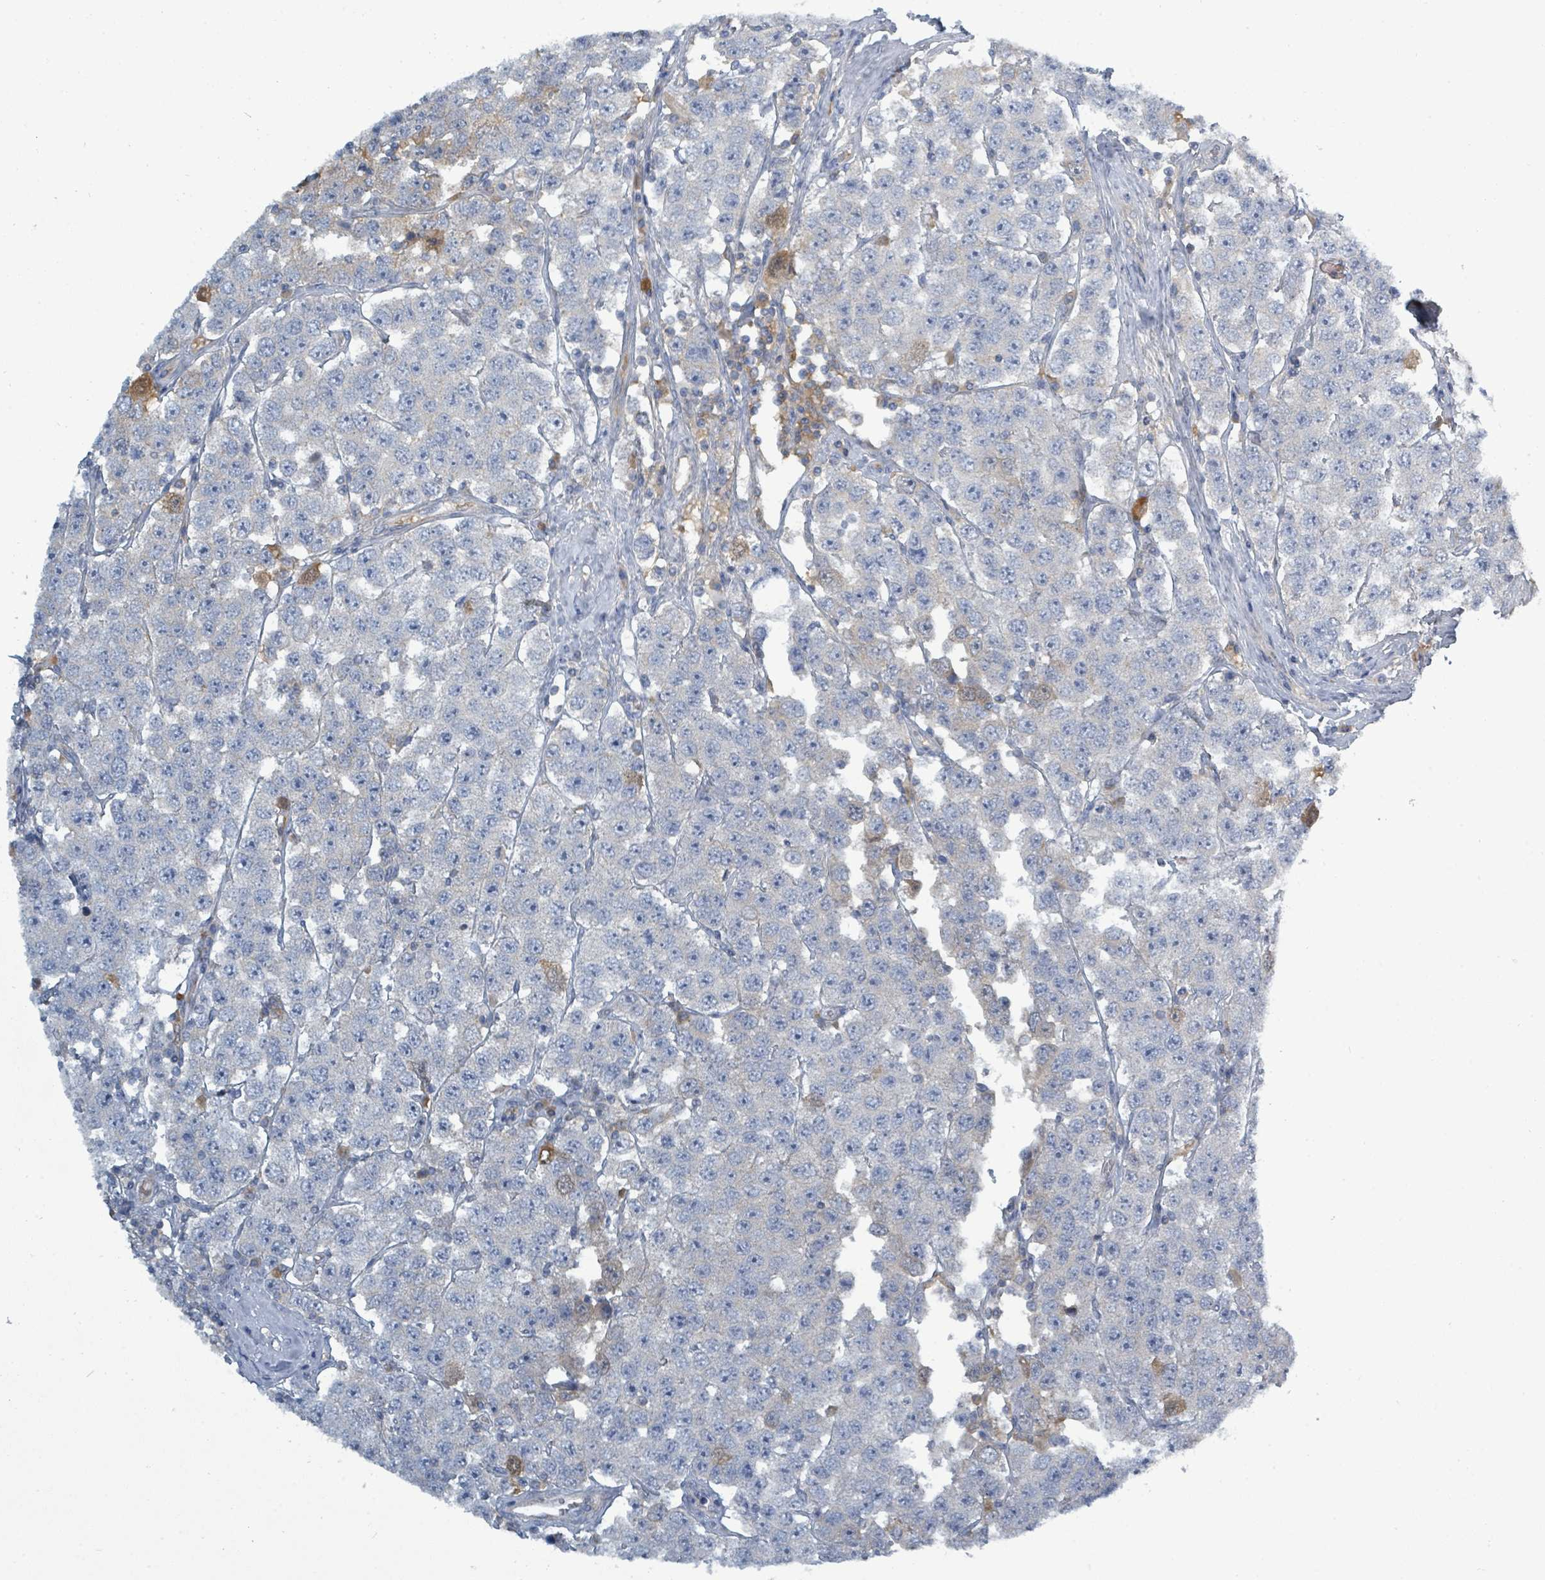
{"staining": {"intensity": "negative", "quantity": "none", "location": "none"}, "tissue": "testis cancer", "cell_type": "Tumor cells", "image_type": "cancer", "snomed": [{"axis": "morphology", "description": "Seminoma, NOS"}, {"axis": "topography", "description": "Testis"}], "caption": "The histopathology image reveals no staining of tumor cells in testis seminoma. The staining is performed using DAB brown chromogen with nuclei counter-stained in using hematoxylin.", "gene": "SLC25A23", "patient": {"sex": "male", "age": 28}}